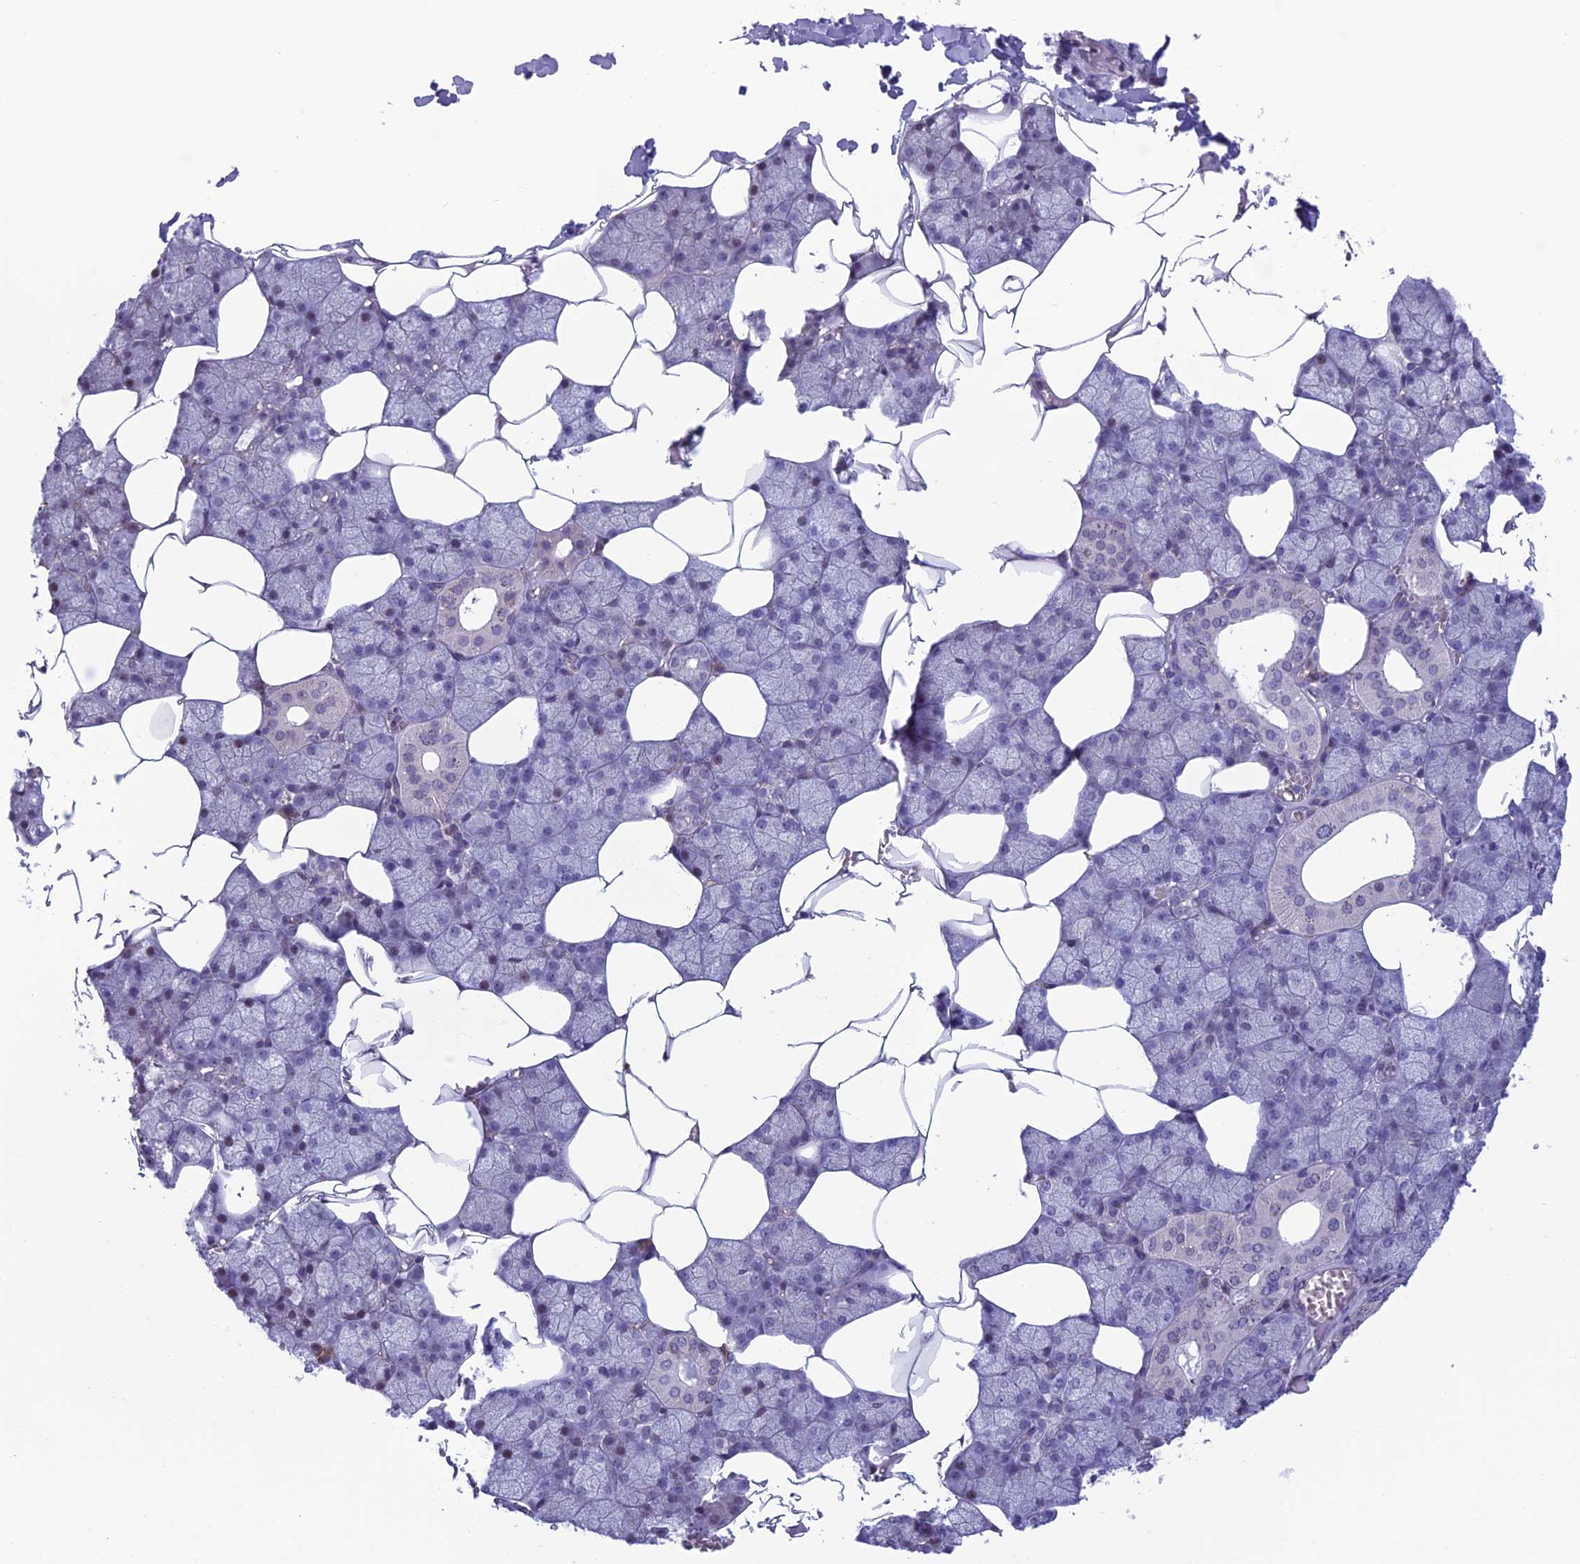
{"staining": {"intensity": "negative", "quantity": "none", "location": "none"}, "tissue": "salivary gland", "cell_type": "Glandular cells", "image_type": "normal", "snomed": [{"axis": "morphology", "description": "Normal tissue, NOS"}, {"axis": "topography", "description": "Salivary gland"}], "caption": "Glandular cells show no significant staining in normal salivary gland. The staining was performed using DAB (3,3'-diaminobenzidine) to visualize the protein expression in brown, while the nuclei were stained in blue with hematoxylin (Magnification: 20x).", "gene": "SLC1A6", "patient": {"sex": "male", "age": 62}}